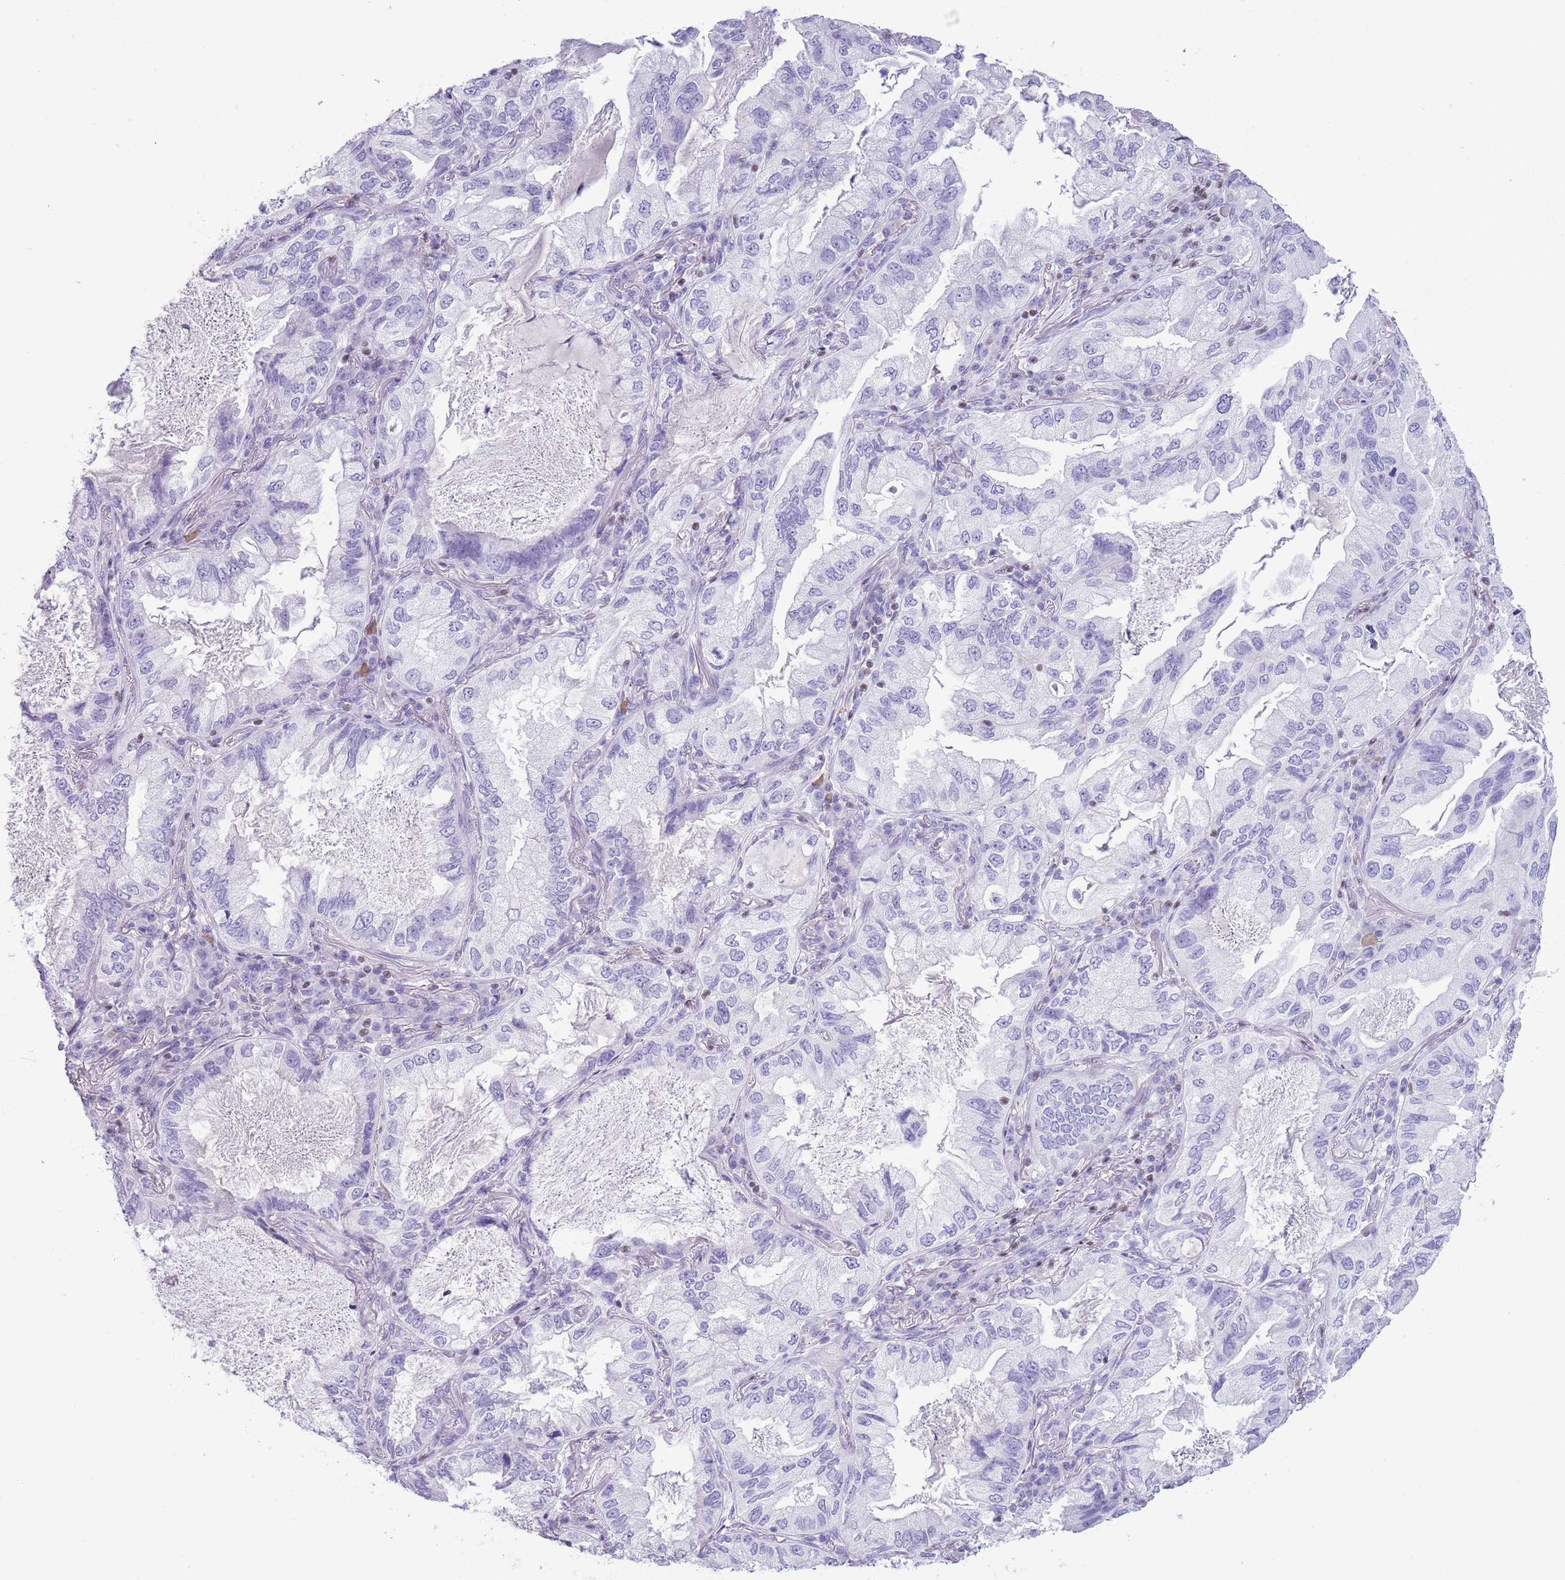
{"staining": {"intensity": "negative", "quantity": "none", "location": "none"}, "tissue": "lung cancer", "cell_type": "Tumor cells", "image_type": "cancer", "snomed": [{"axis": "morphology", "description": "Adenocarcinoma, NOS"}, {"axis": "topography", "description": "Lung"}], "caption": "Photomicrograph shows no significant protein expression in tumor cells of lung adenocarcinoma.", "gene": "BCL11B", "patient": {"sex": "female", "age": 69}}